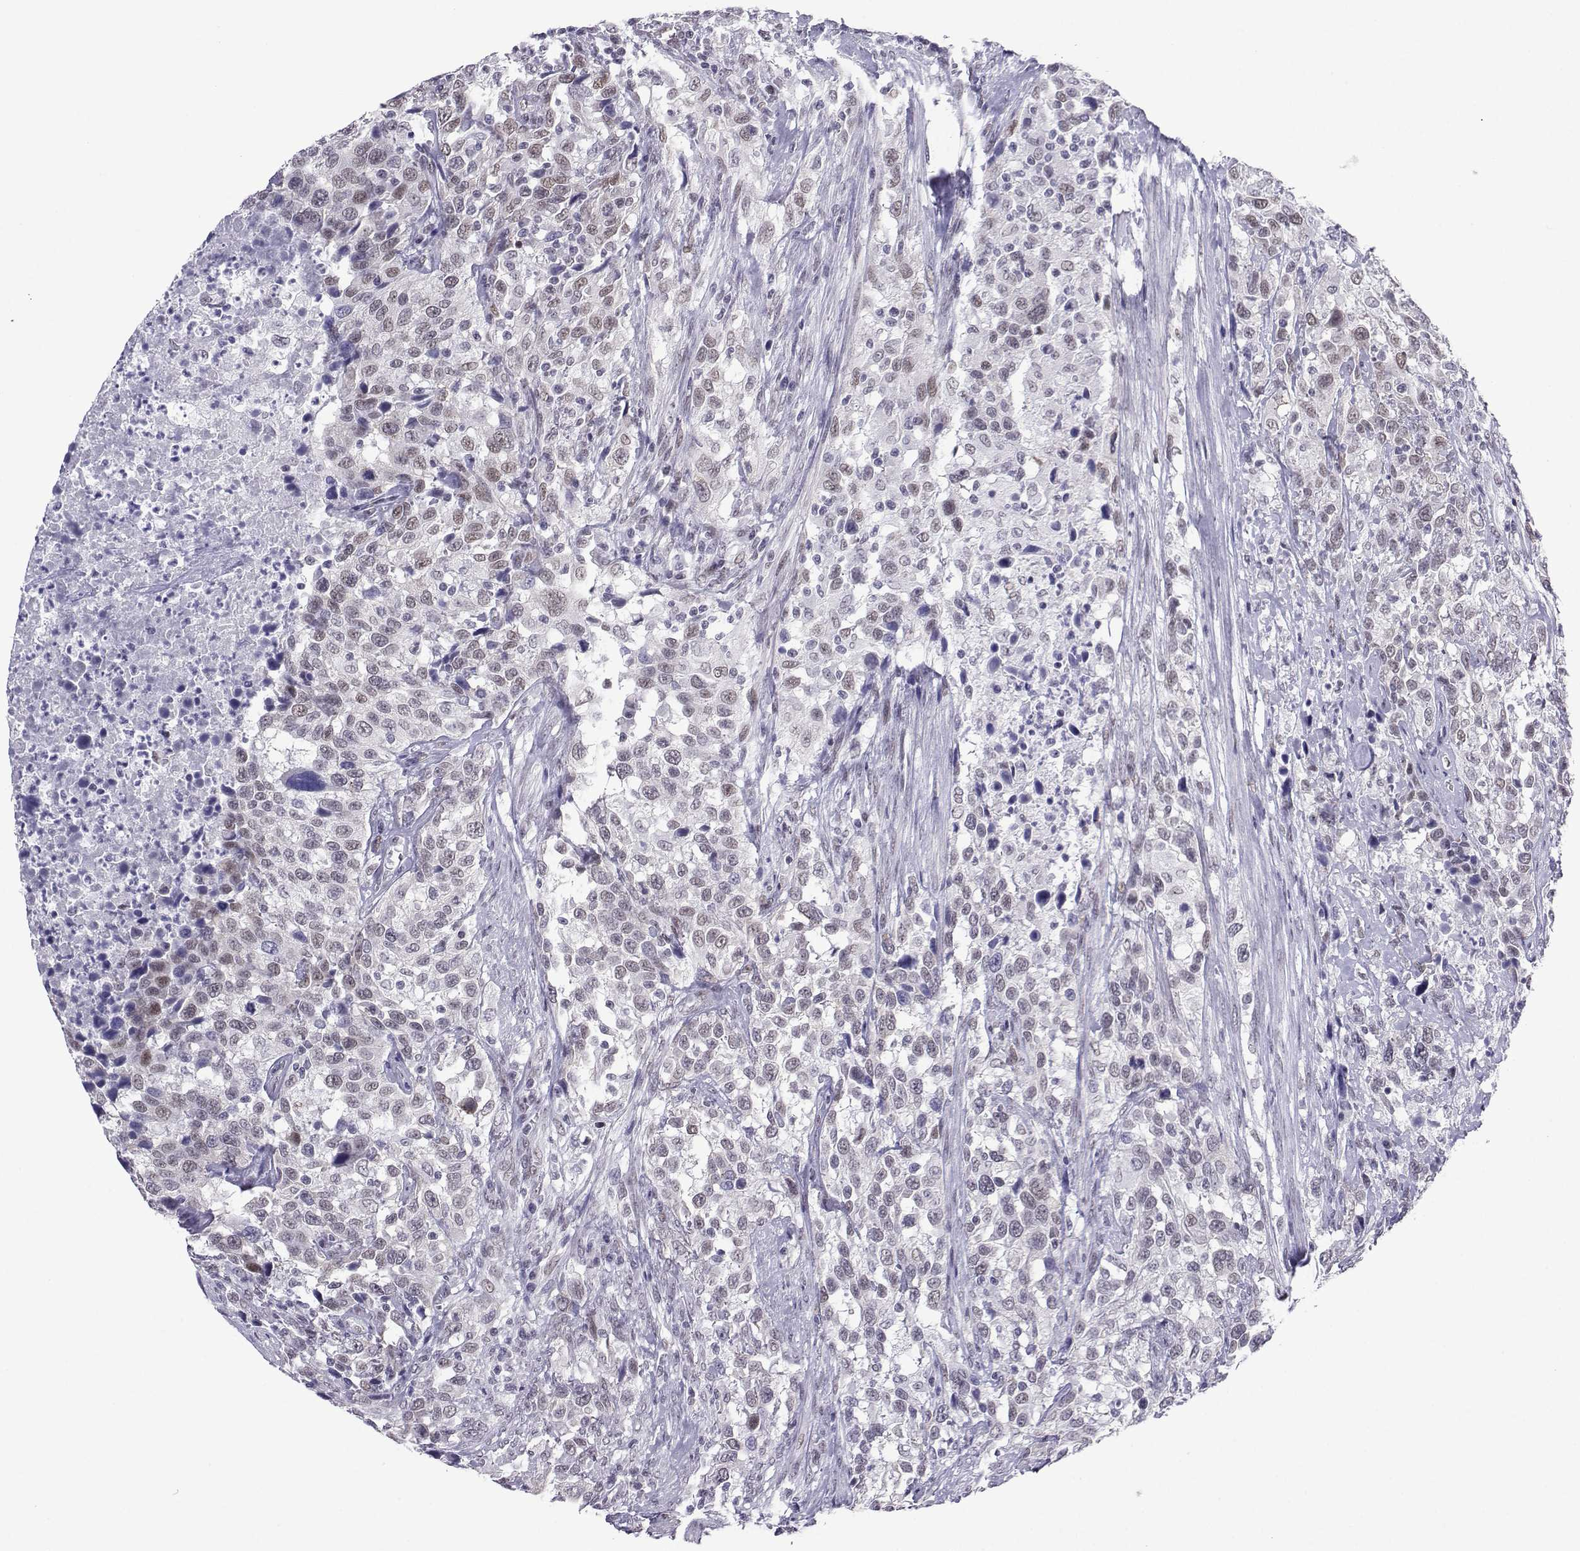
{"staining": {"intensity": "weak", "quantity": "<25%", "location": "nuclear"}, "tissue": "urothelial cancer", "cell_type": "Tumor cells", "image_type": "cancer", "snomed": [{"axis": "morphology", "description": "Urothelial carcinoma, NOS"}, {"axis": "morphology", "description": "Urothelial carcinoma, High grade"}, {"axis": "topography", "description": "Urinary bladder"}], "caption": "DAB (3,3'-diaminobenzidine) immunohistochemical staining of human urothelial carcinoma (high-grade) reveals no significant staining in tumor cells. Nuclei are stained in blue.", "gene": "LORICRIN", "patient": {"sex": "female", "age": 64}}